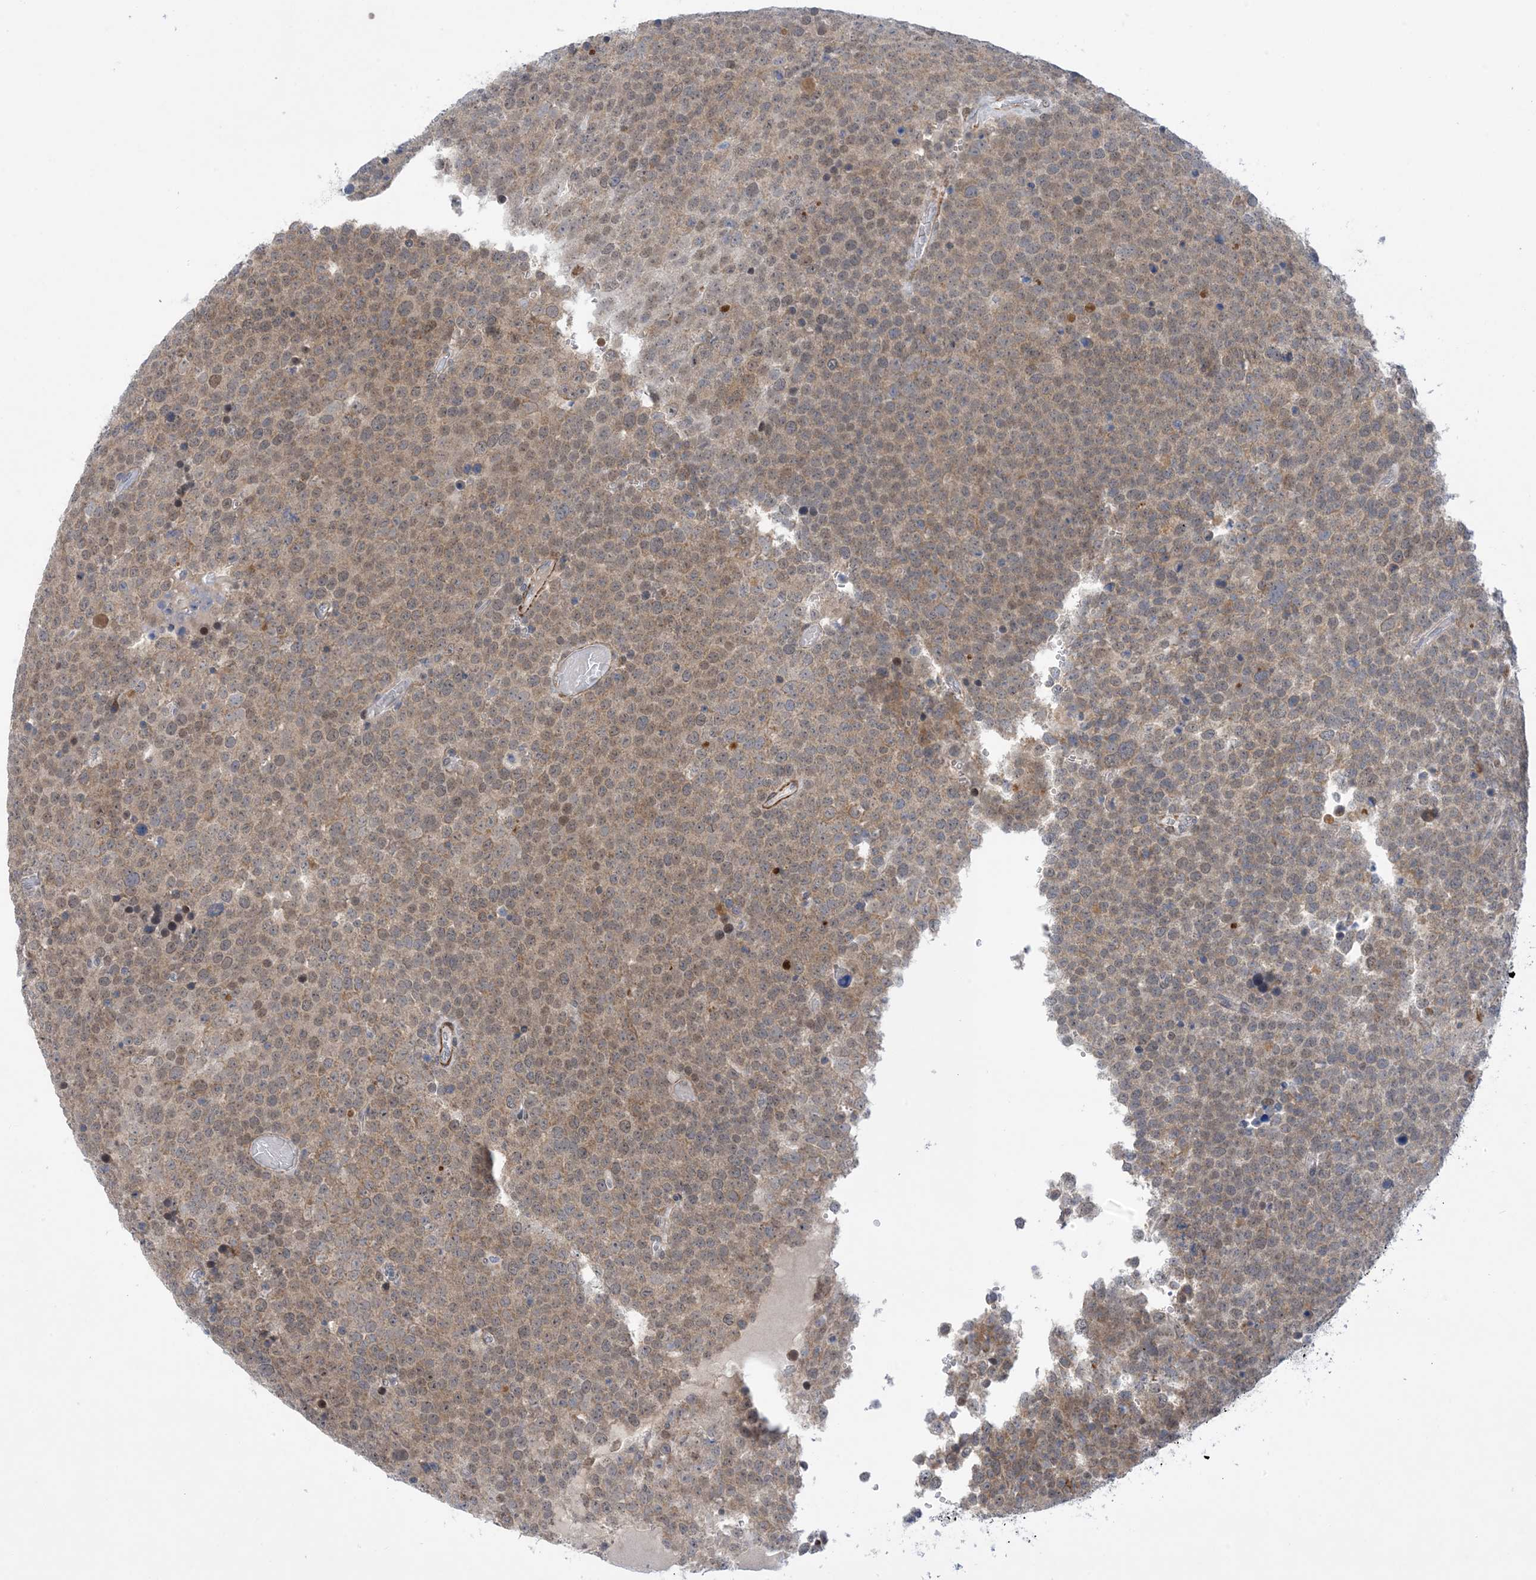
{"staining": {"intensity": "weak", "quantity": "25%-75%", "location": "cytoplasmic/membranous,nuclear"}, "tissue": "testis cancer", "cell_type": "Tumor cells", "image_type": "cancer", "snomed": [{"axis": "morphology", "description": "Seminoma, NOS"}, {"axis": "topography", "description": "Testis"}], "caption": "Testis seminoma stained for a protein demonstrates weak cytoplasmic/membranous and nuclear positivity in tumor cells.", "gene": "ZNF8", "patient": {"sex": "male", "age": 71}}